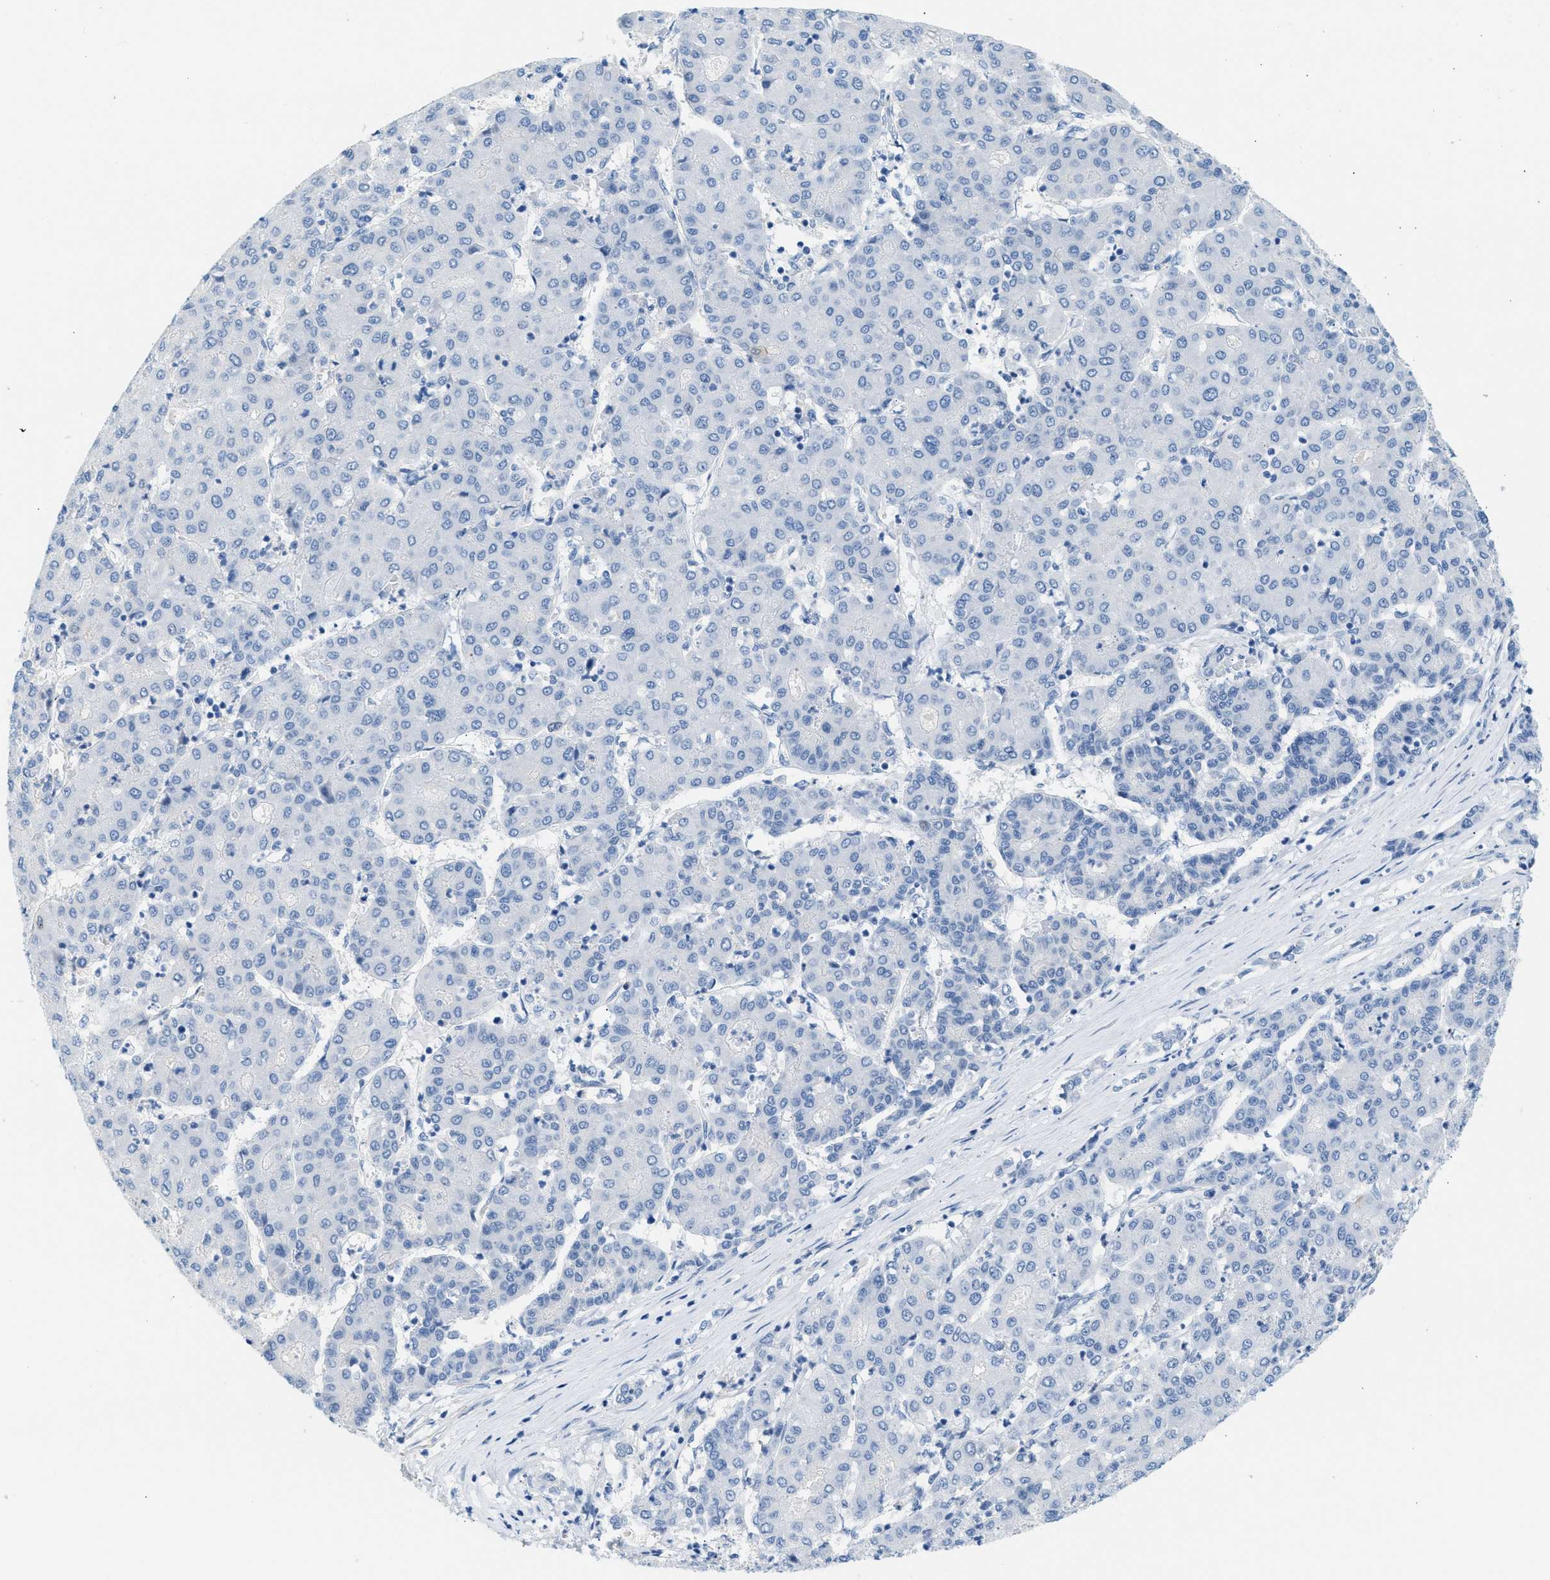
{"staining": {"intensity": "negative", "quantity": "none", "location": "none"}, "tissue": "liver cancer", "cell_type": "Tumor cells", "image_type": "cancer", "snomed": [{"axis": "morphology", "description": "Carcinoma, Hepatocellular, NOS"}, {"axis": "topography", "description": "Liver"}], "caption": "Protein analysis of liver cancer (hepatocellular carcinoma) reveals no significant expression in tumor cells.", "gene": "SPAM1", "patient": {"sex": "male", "age": 65}}